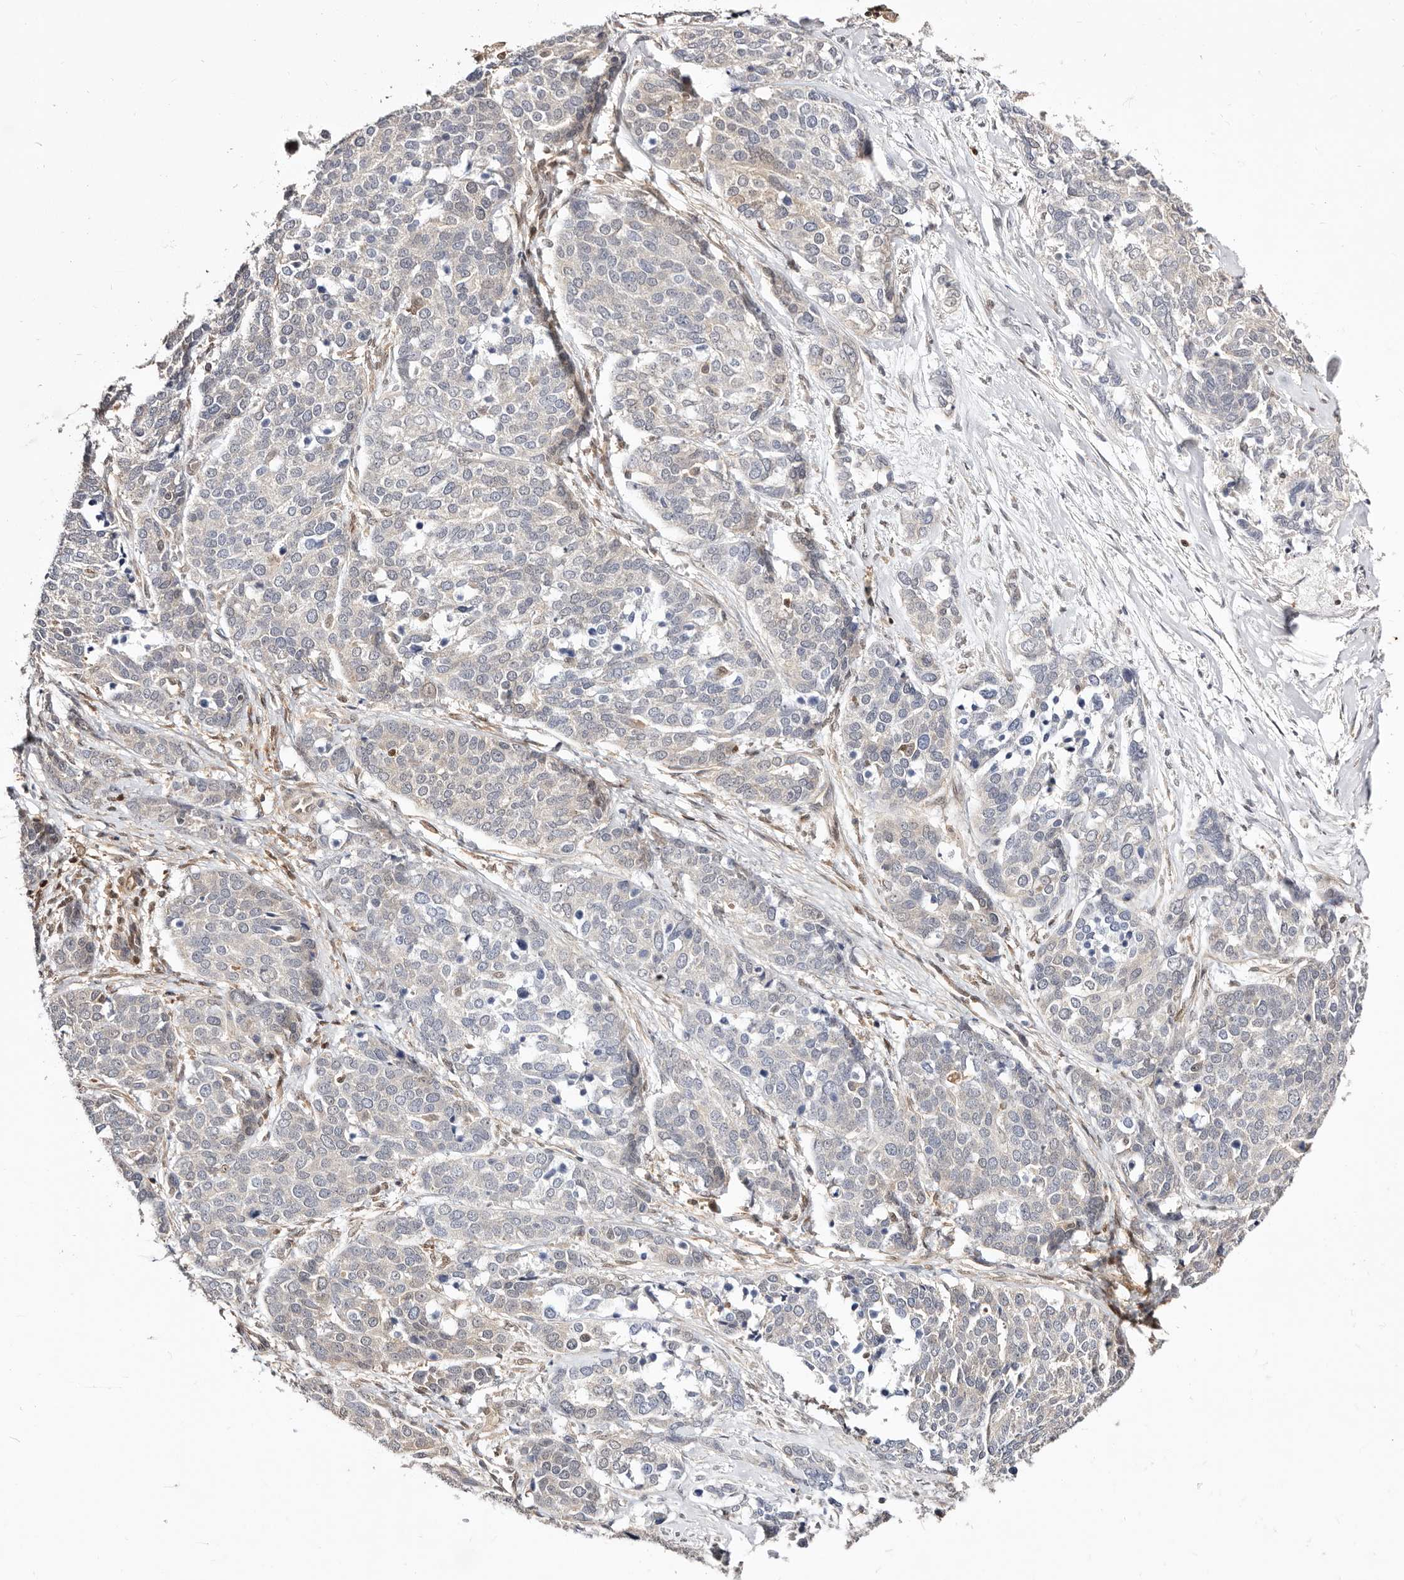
{"staining": {"intensity": "weak", "quantity": "<25%", "location": "cytoplasmic/membranous,nuclear"}, "tissue": "ovarian cancer", "cell_type": "Tumor cells", "image_type": "cancer", "snomed": [{"axis": "morphology", "description": "Cystadenocarcinoma, serous, NOS"}, {"axis": "topography", "description": "Ovary"}], "caption": "The photomicrograph demonstrates no staining of tumor cells in ovarian cancer (serous cystadenocarcinoma).", "gene": "STAT5A", "patient": {"sex": "female", "age": 44}}